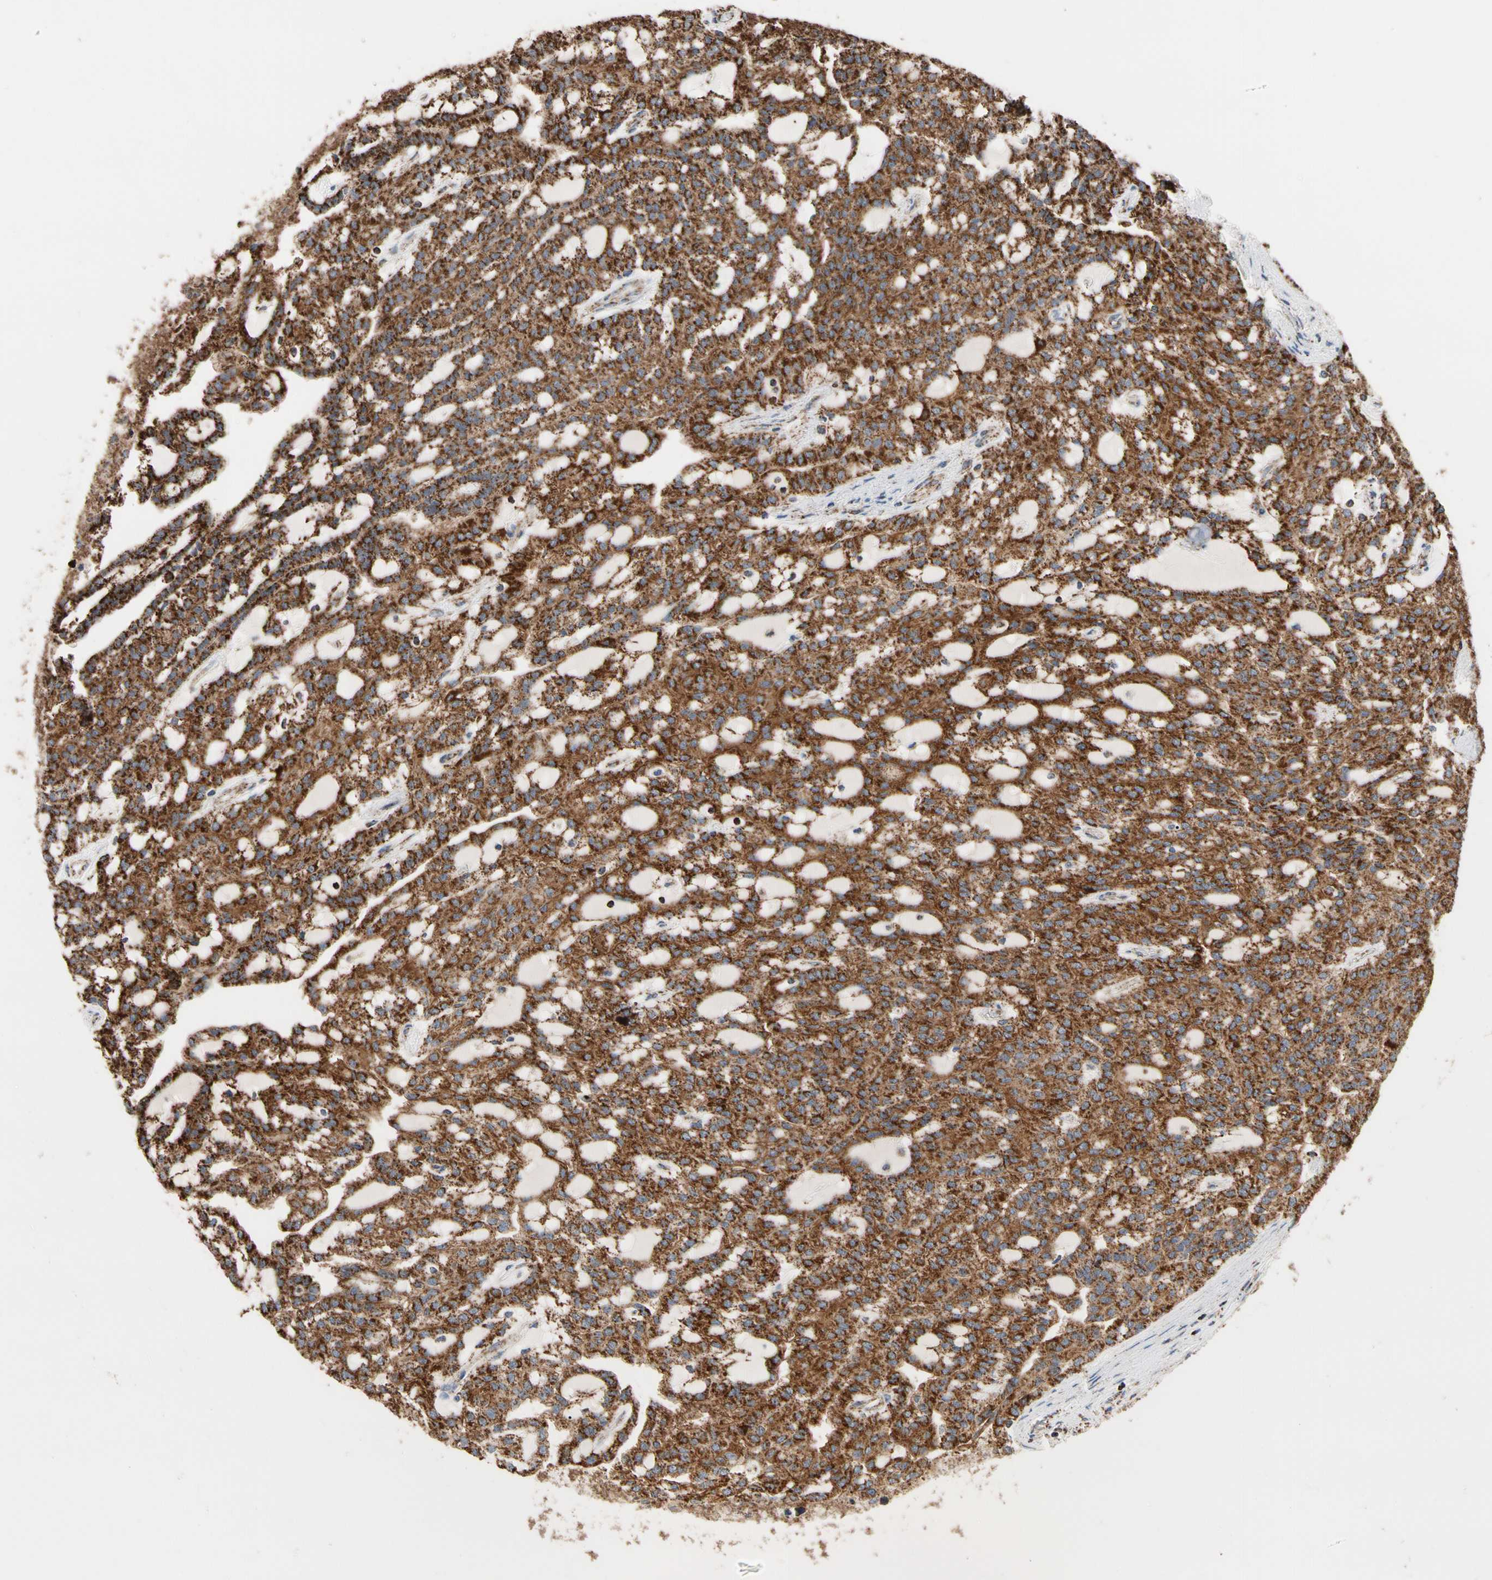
{"staining": {"intensity": "strong", "quantity": ">75%", "location": "cytoplasmic/membranous"}, "tissue": "renal cancer", "cell_type": "Tumor cells", "image_type": "cancer", "snomed": [{"axis": "morphology", "description": "Adenocarcinoma, NOS"}, {"axis": "topography", "description": "Kidney"}], "caption": "The image exhibits a brown stain indicating the presence of a protein in the cytoplasmic/membranous of tumor cells in renal cancer.", "gene": "FAM110B", "patient": {"sex": "male", "age": 63}}